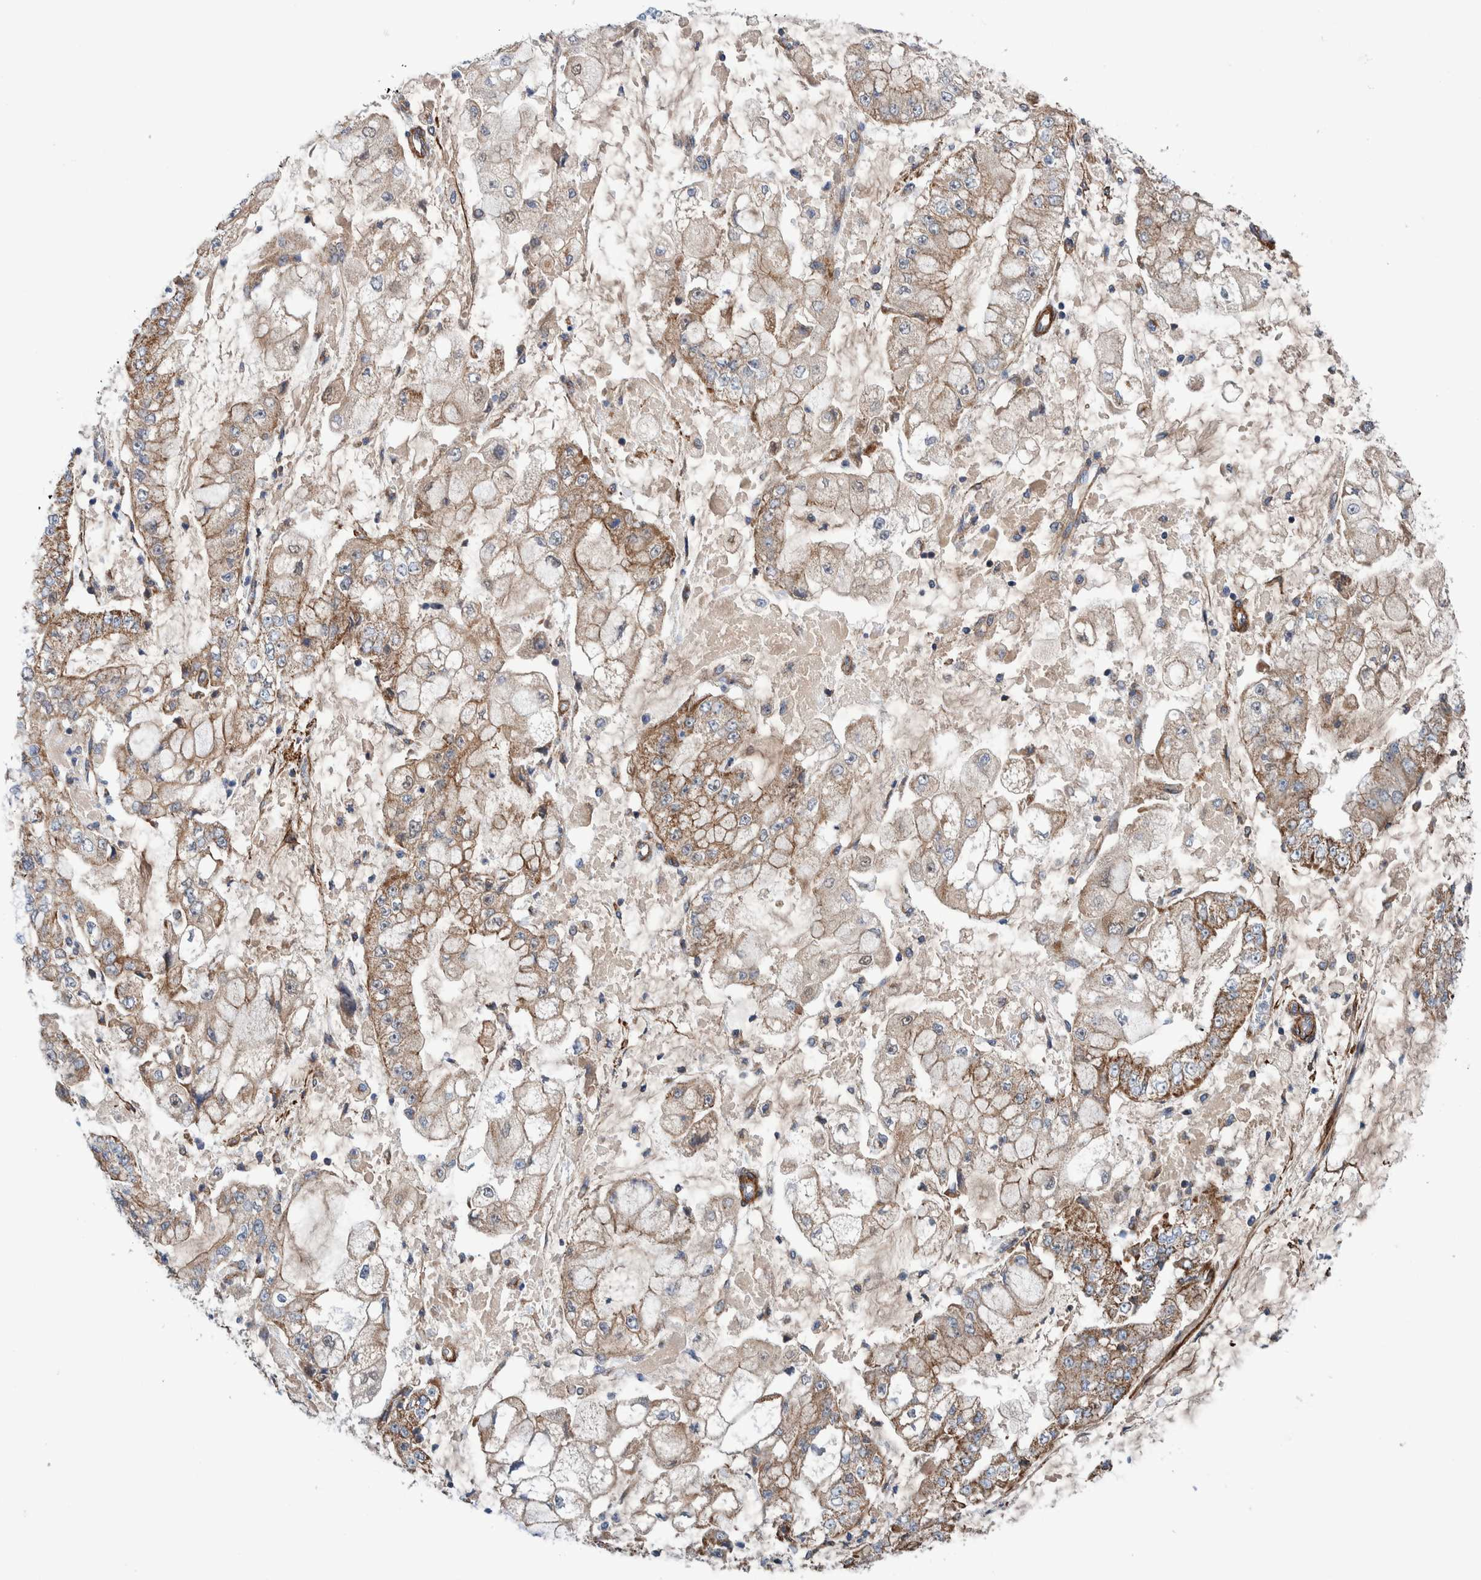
{"staining": {"intensity": "moderate", "quantity": ">75%", "location": "cytoplasmic/membranous"}, "tissue": "stomach cancer", "cell_type": "Tumor cells", "image_type": "cancer", "snomed": [{"axis": "morphology", "description": "Adenocarcinoma, NOS"}, {"axis": "topography", "description": "Stomach"}], "caption": "Brown immunohistochemical staining in human adenocarcinoma (stomach) reveals moderate cytoplasmic/membranous staining in approximately >75% of tumor cells.", "gene": "SLC25A10", "patient": {"sex": "male", "age": 76}}